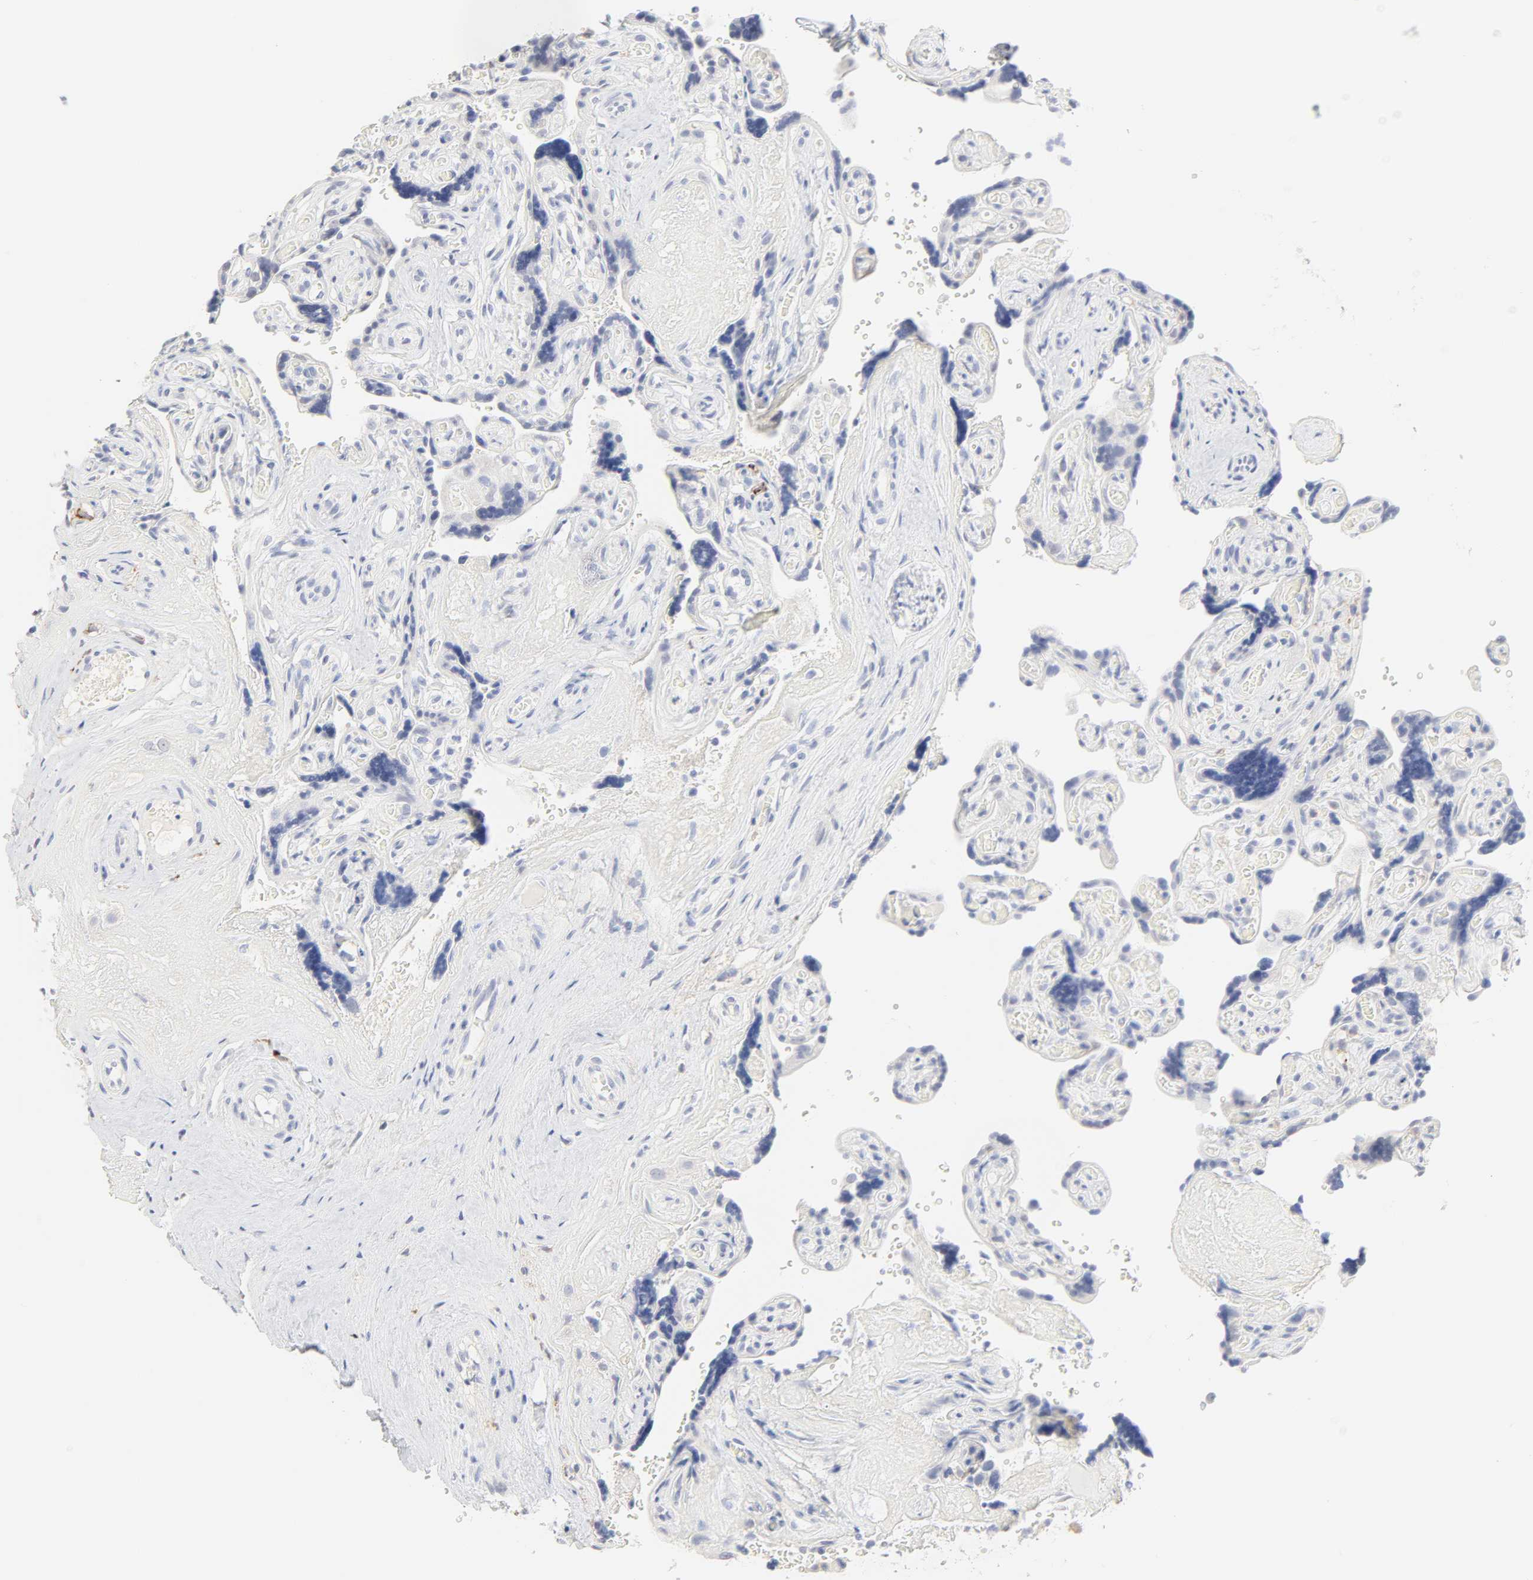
{"staining": {"intensity": "negative", "quantity": "none", "location": "none"}, "tissue": "placenta", "cell_type": "Decidual cells", "image_type": "normal", "snomed": [{"axis": "morphology", "description": "Normal tissue, NOS"}, {"axis": "topography", "description": "Placenta"}], "caption": "High power microscopy histopathology image of an IHC image of benign placenta, revealing no significant positivity in decidual cells. (Brightfield microscopy of DAB (3,3'-diaminobenzidine) immunohistochemistry at high magnification).", "gene": "FCGBP", "patient": {"sex": "female", "age": 30}}